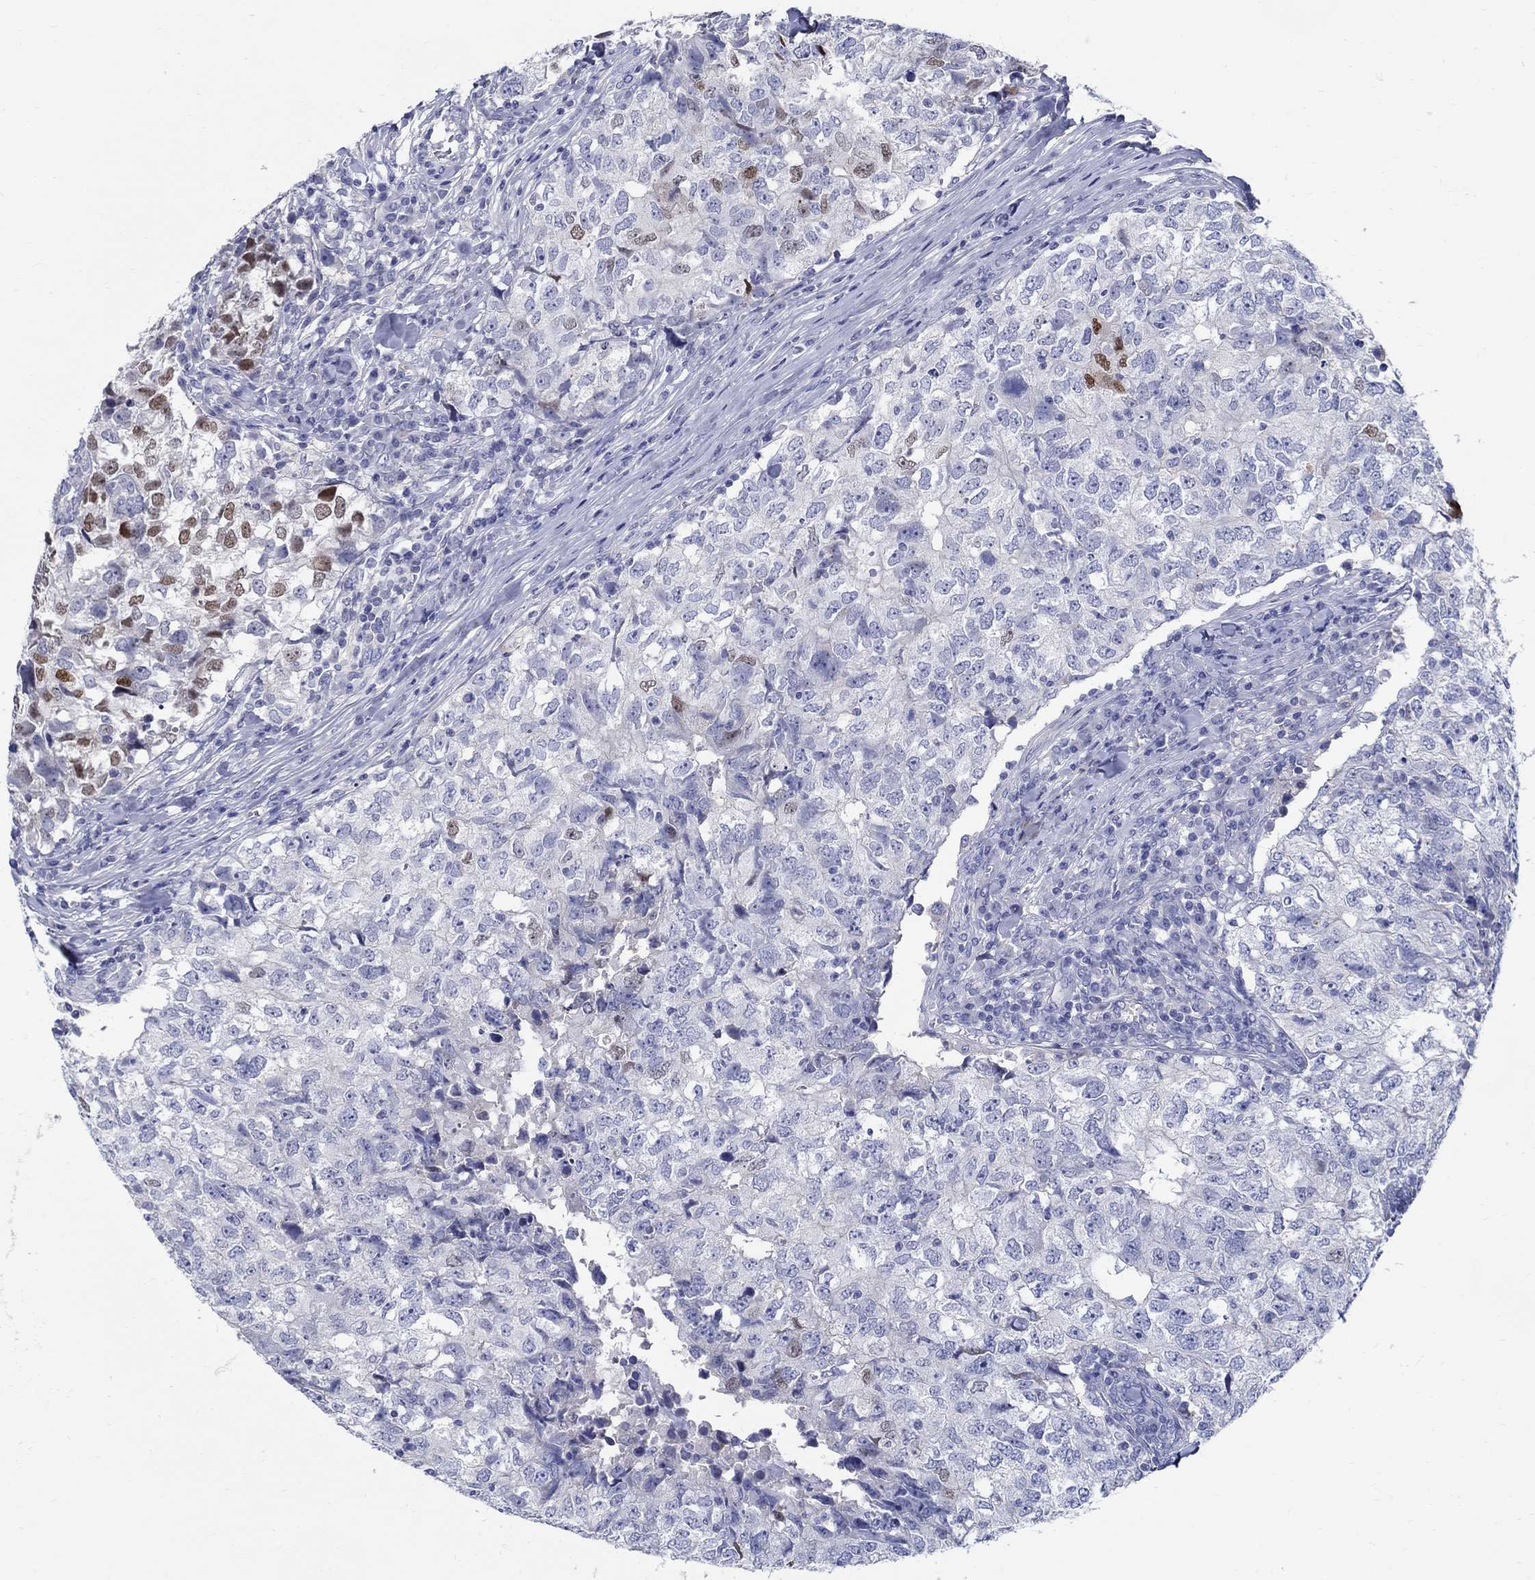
{"staining": {"intensity": "moderate", "quantity": "<25%", "location": "nuclear"}, "tissue": "breast cancer", "cell_type": "Tumor cells", "image_type": "cancer", "snomed": [{"axis": "morphology", "description": "Duct carcinoma"}, {"axis": "topography", "description": "Breast"}], "caption": "A brown stain shows moderate nuclear staining of a protein in human intraductal carcinoma (breast) tumor cells.", "gene": "SOX2", "patient": {"sex": "female", "age": 30}}